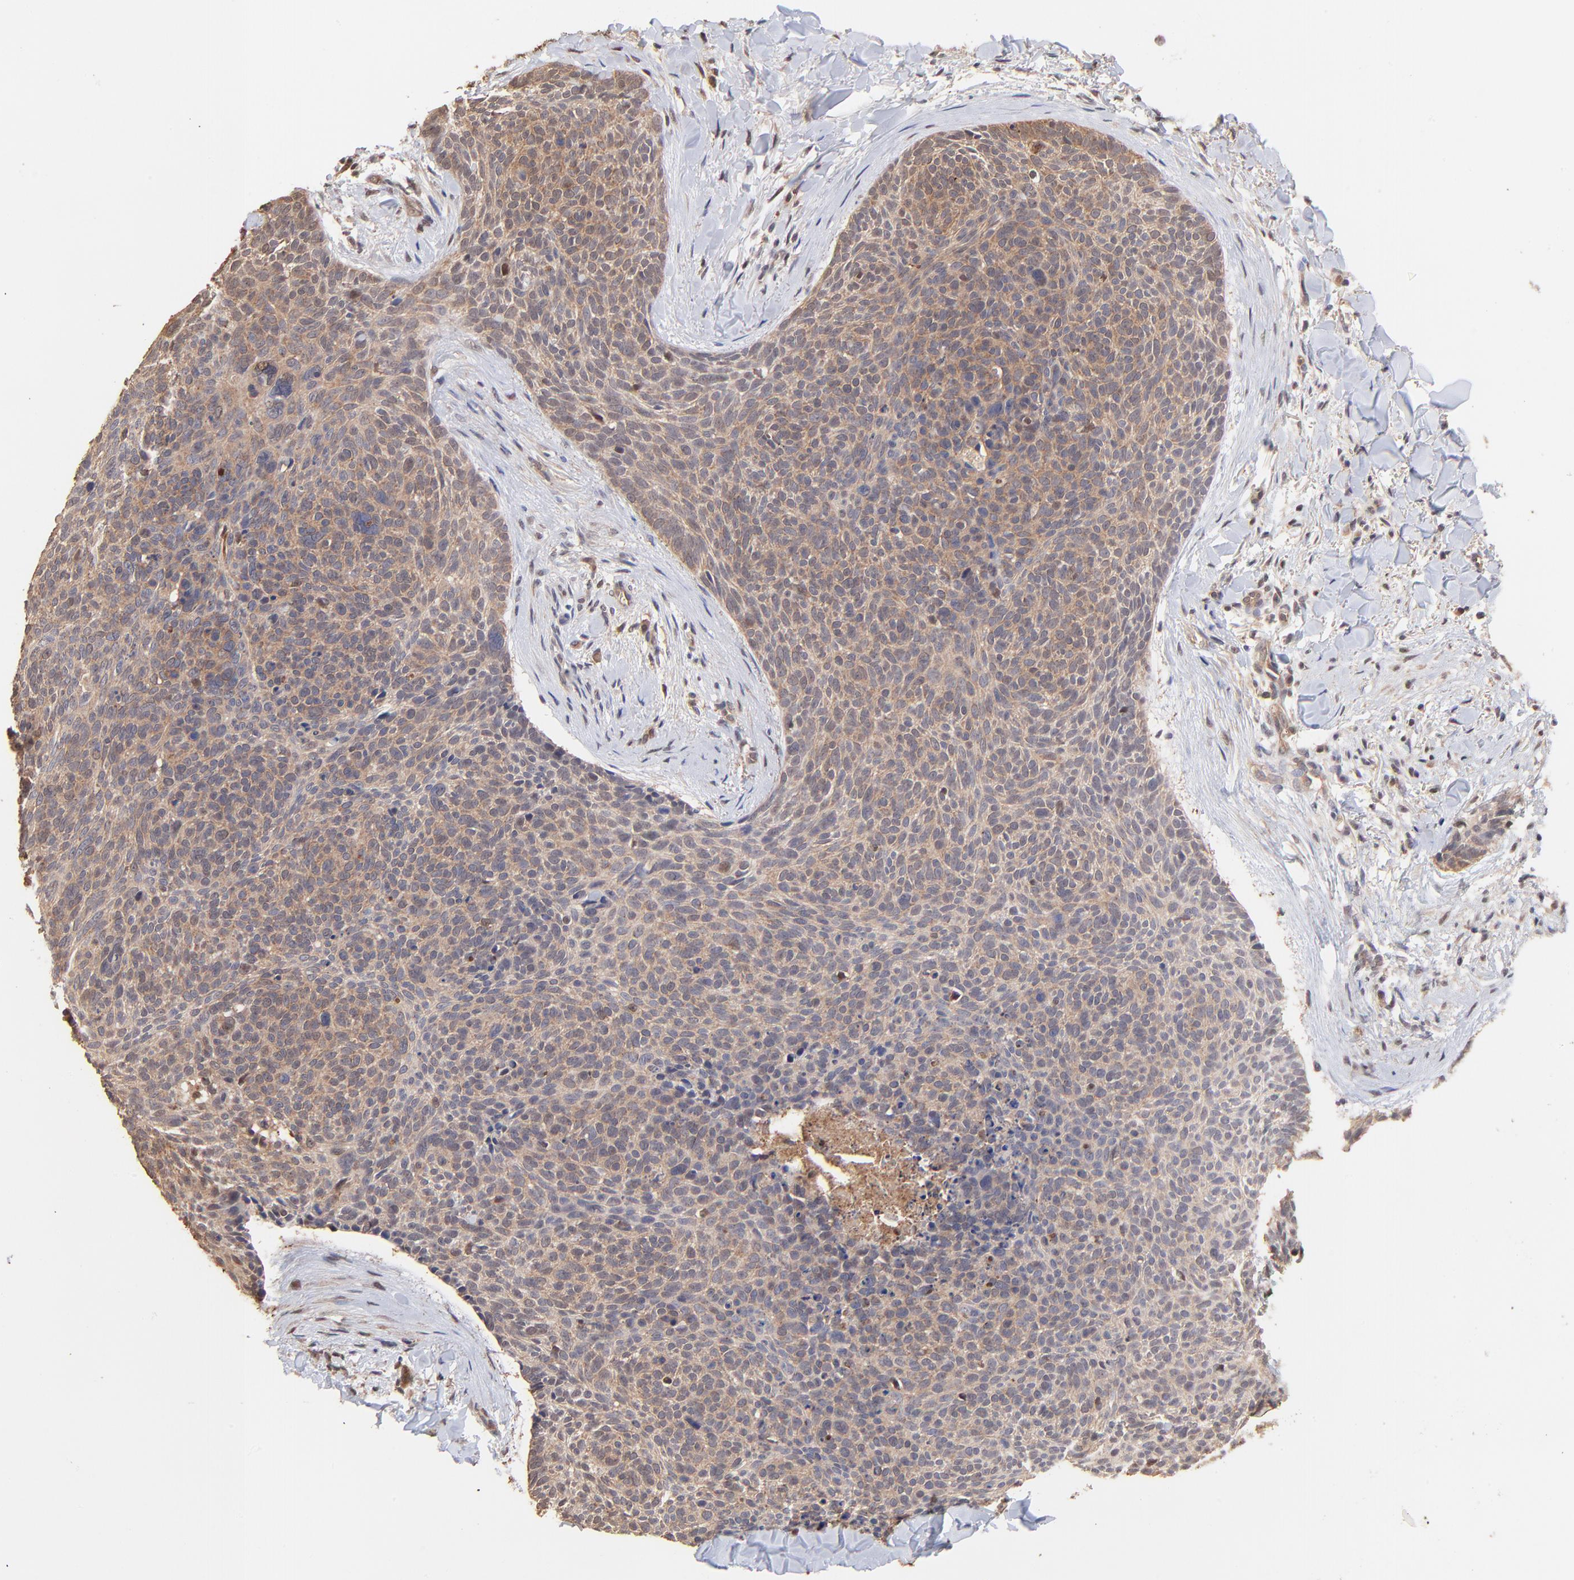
{"staining": {"intensity": "moderate", "quantity": ">75%", "location": "cytoplasmic/membranous"}, "tissue": "skin cancer", "cell_type": "Tumor cells", "image_type": "cancer", "snomed": [{"axis": "morphology", "description": "Normal tissue, NOS"}, {"axis": "morphology", "description": "Basal cell carcinoma"}, {"axis": "topography", "description": "Skin"}], "caption": "Protein expression analysis of human skin basal cell carcinoma reveals moderate cytoplasmic/membranous staining in about >75% of tumor cells. The staining was performed using DAB to visualize the protein expression in brown, while the nuclei were stained in blue with hematoxylin (Magnification: 20x).", "gene": "PSMA6", "patient": {"sex": "female", "age": 57}}